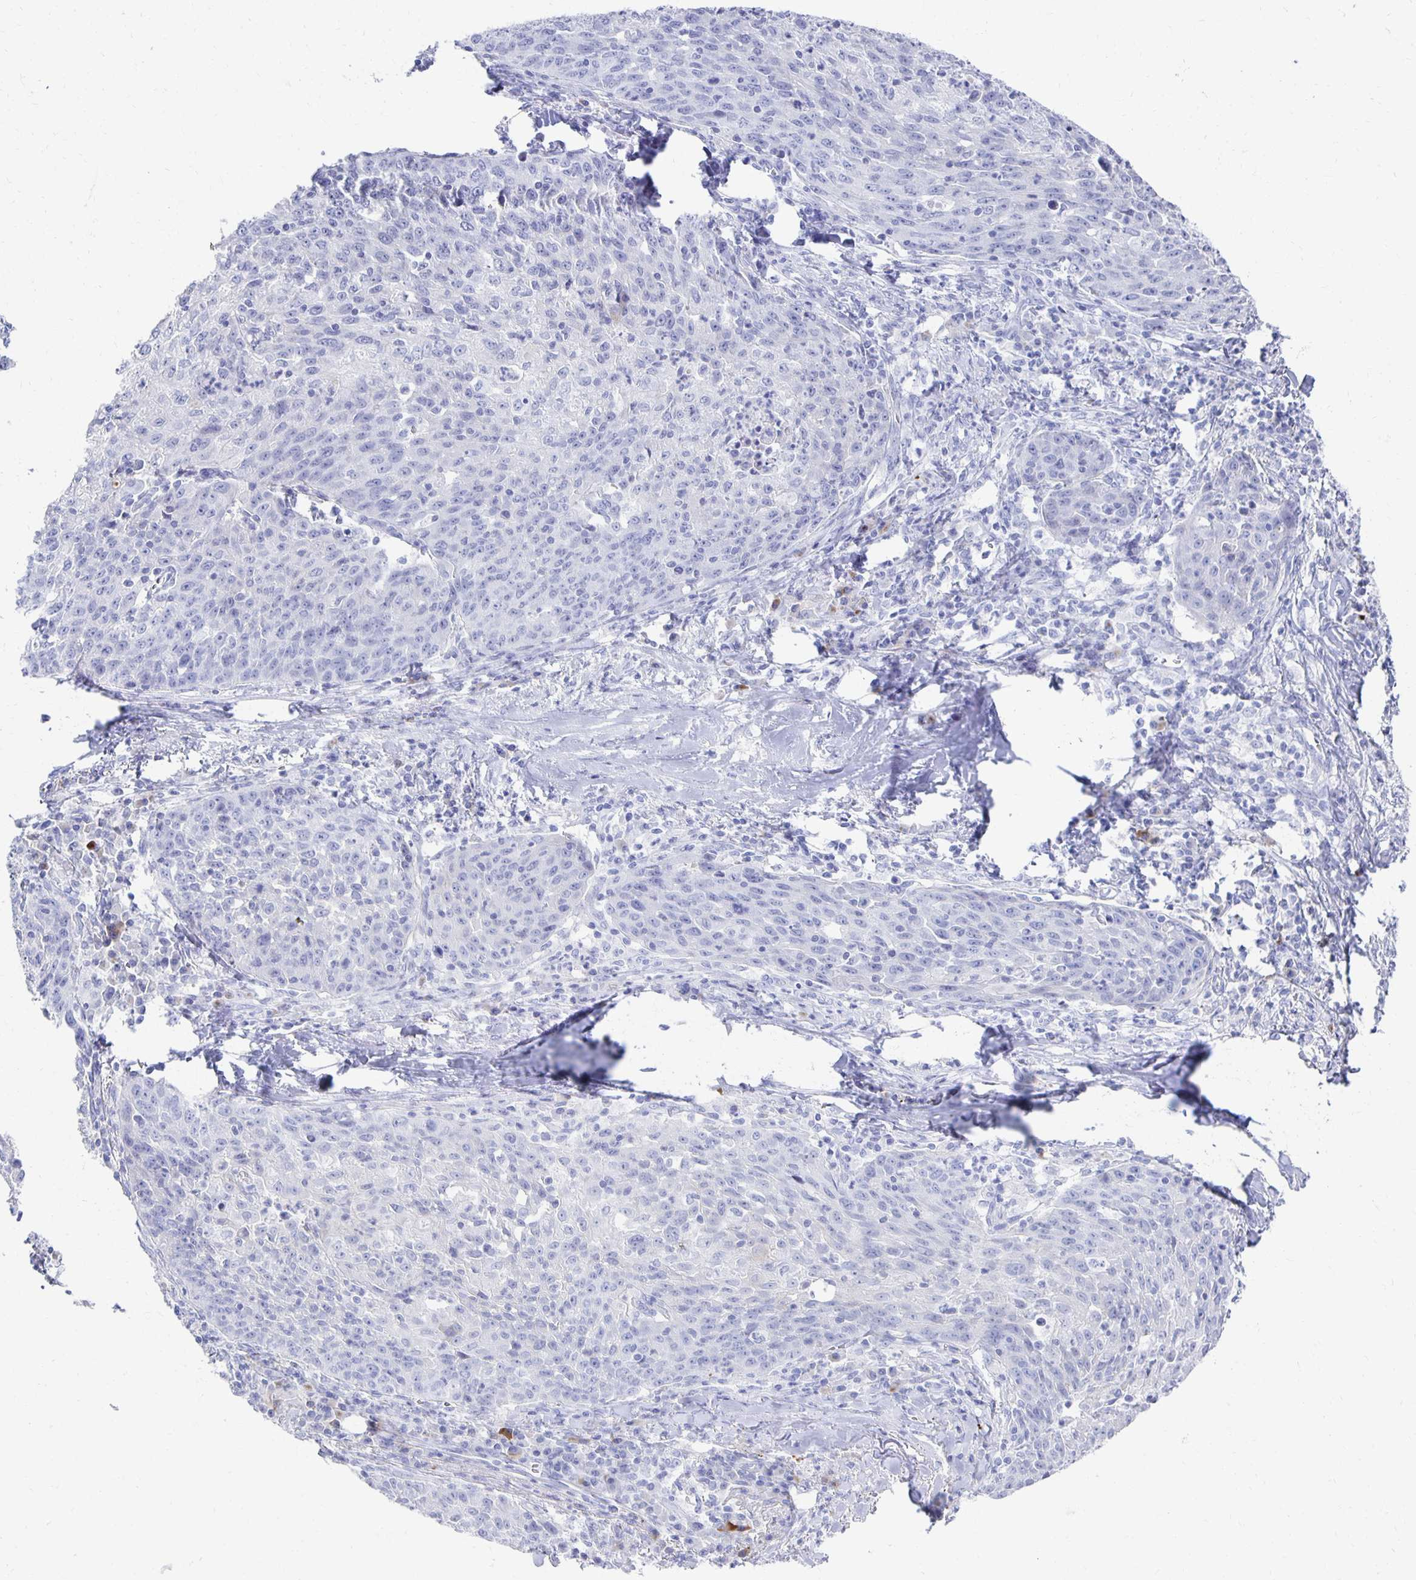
{"staining": {"intensity": "negative", "quantity": "none", "location": "none"}, "tissue": "lung cancer", "cell_type": "Tumor cells", "image_type": "cancer", "snomed": [{"axis": "morphology", "description": "Squamous cell carcinoma, NOS"}, {"axis": "morphology", "description": "Squamous cell carcinoma, metastatic, NOS"}, {"axis": "topography", "description": "Bronchus"}, {"axis": "topography", "description": "Lung"}], "caption": "Immunohistochemistry (IHC) of lung squamous cell carcinoma shows no positivity in tumor cells.", "gene": "PRDM7", "patient": {"sex": "male", "age": 62}}